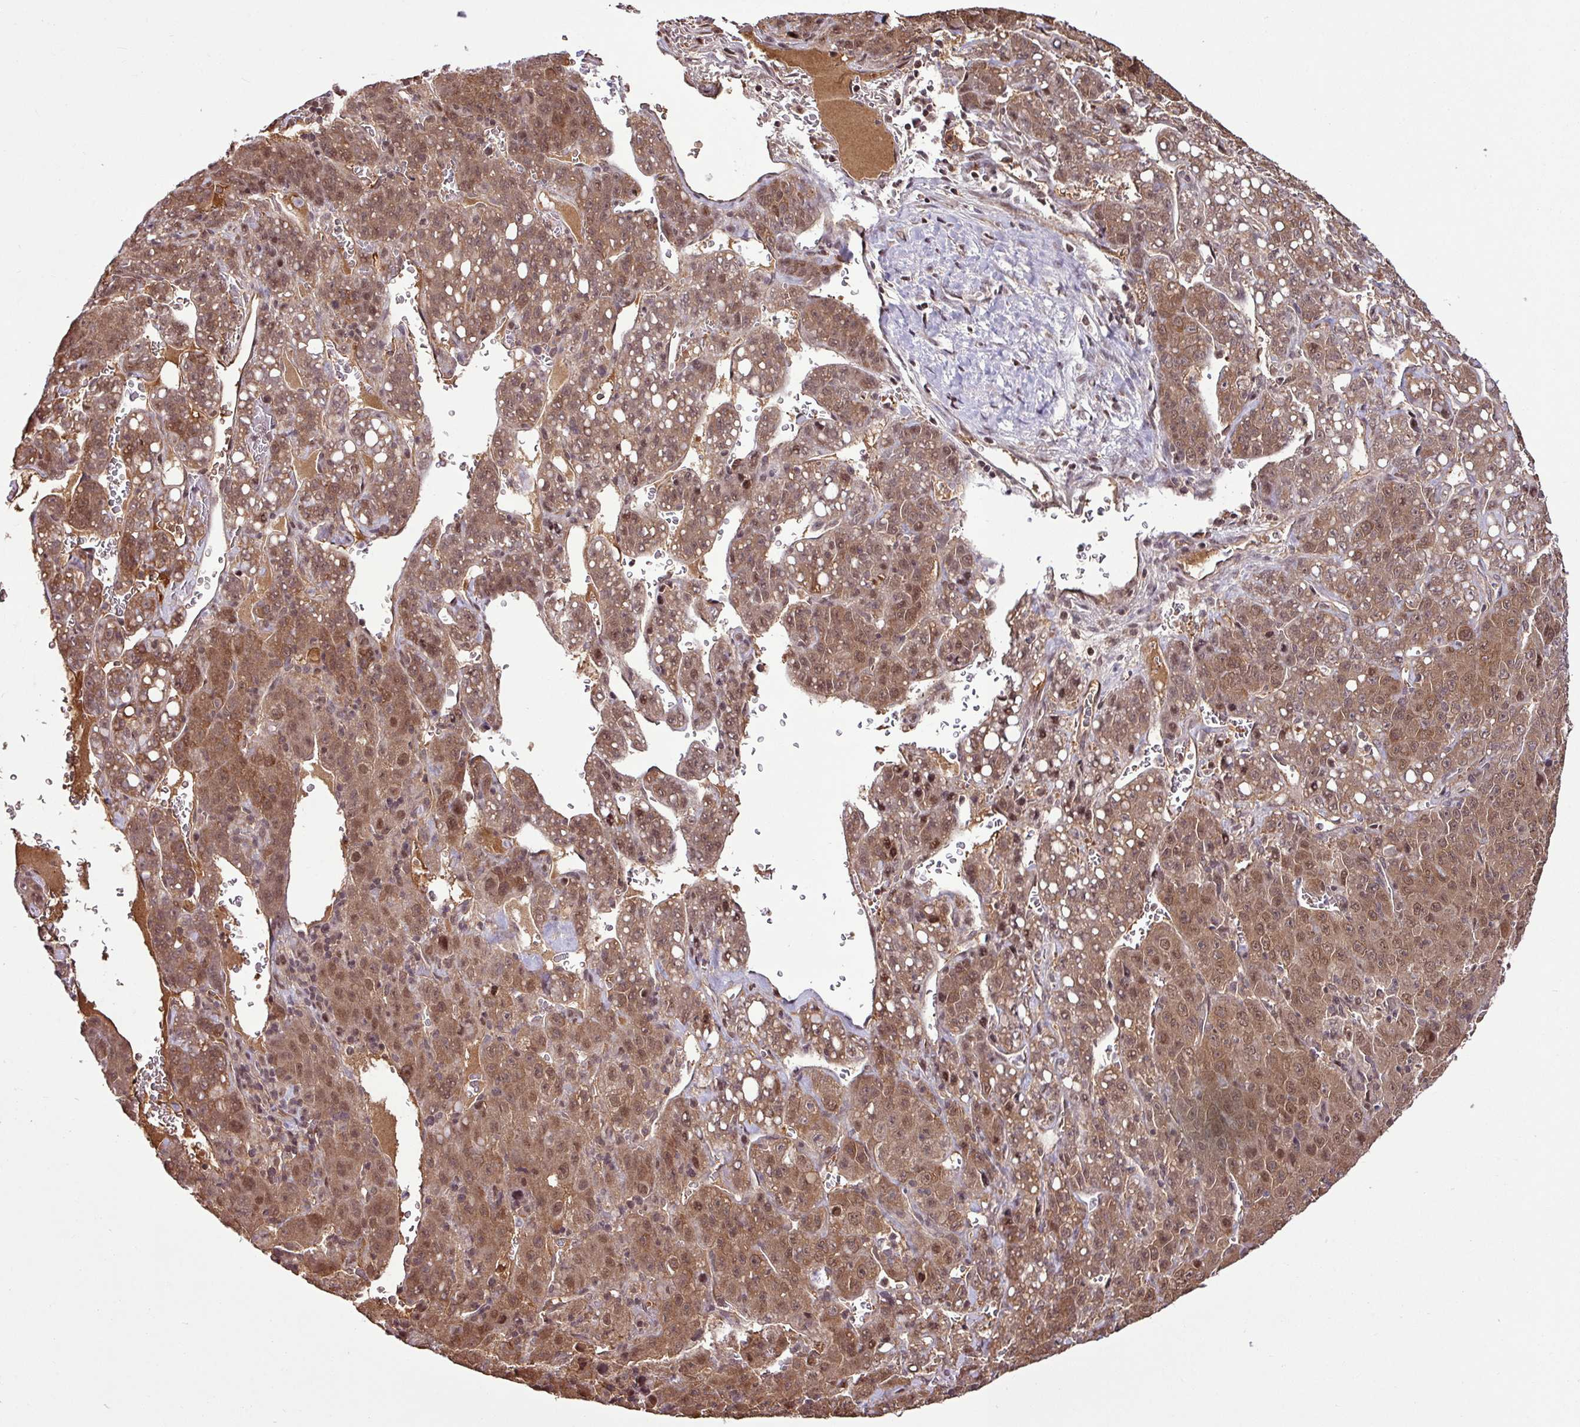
{"staining": {"intensity": "moderate", "quantity": ">75%", "location": "cytoplasmic/membranous,nuclear"}, "tissue": "liver cancer", "cell_type": "Tumor cells", "image_type": "cancer", "snomed": [{"axis": "morphology", "description": "Carcinoma, Hepatocellular, NOS"}, {"axis": "topography", "description": "Liver"}], "caption": "A brown stain highlights moderate cytoplasmic/membranous and nuclear staining of a protein in liver hepatocellular carcinoma tumor cells.", "gene": "ITPKC", "patient": {"sex": "female", "age": 53}}